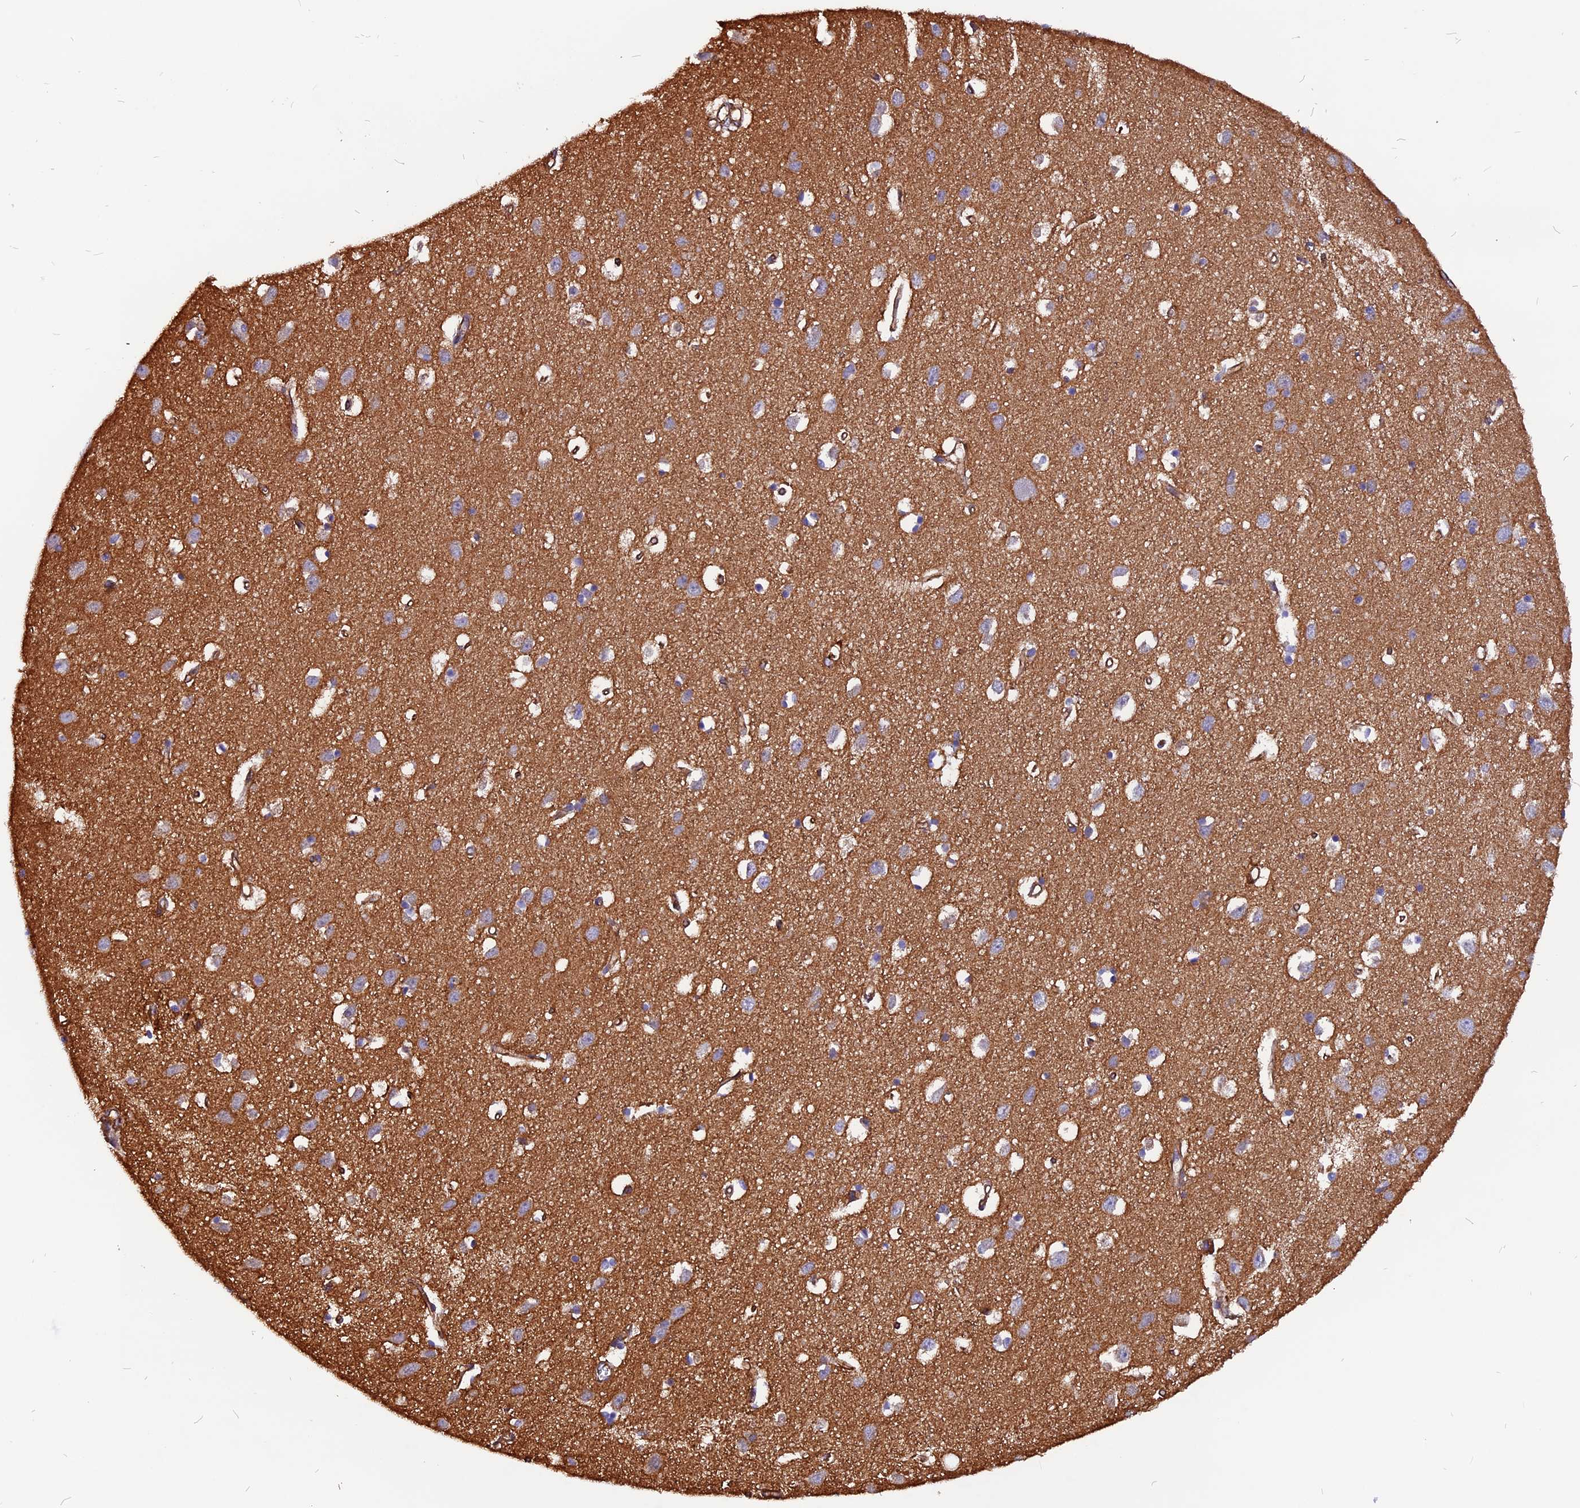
{"staining": {"intensity": "moderate", "quantity": ">75%", "location": "cytoplasmic/membranous"}, "tissue": "cerebral cortex", "cell_type": "Endothelial cells", "image_type": "normal", "snomed": [{"axis": "morphology", "description": "Normal tissue, NOS"}, {"axis": "topography", "description": "Cerebral cortex"}], "caption": "Brown immunohistochemical staining in normal human cerebral cortex demonstrates moderate cytoplasmic/membranous staining in approximately >75% of endothelial cells.", "gene": "ZNF749", "patient": {"sex": "female", "age": 64}}